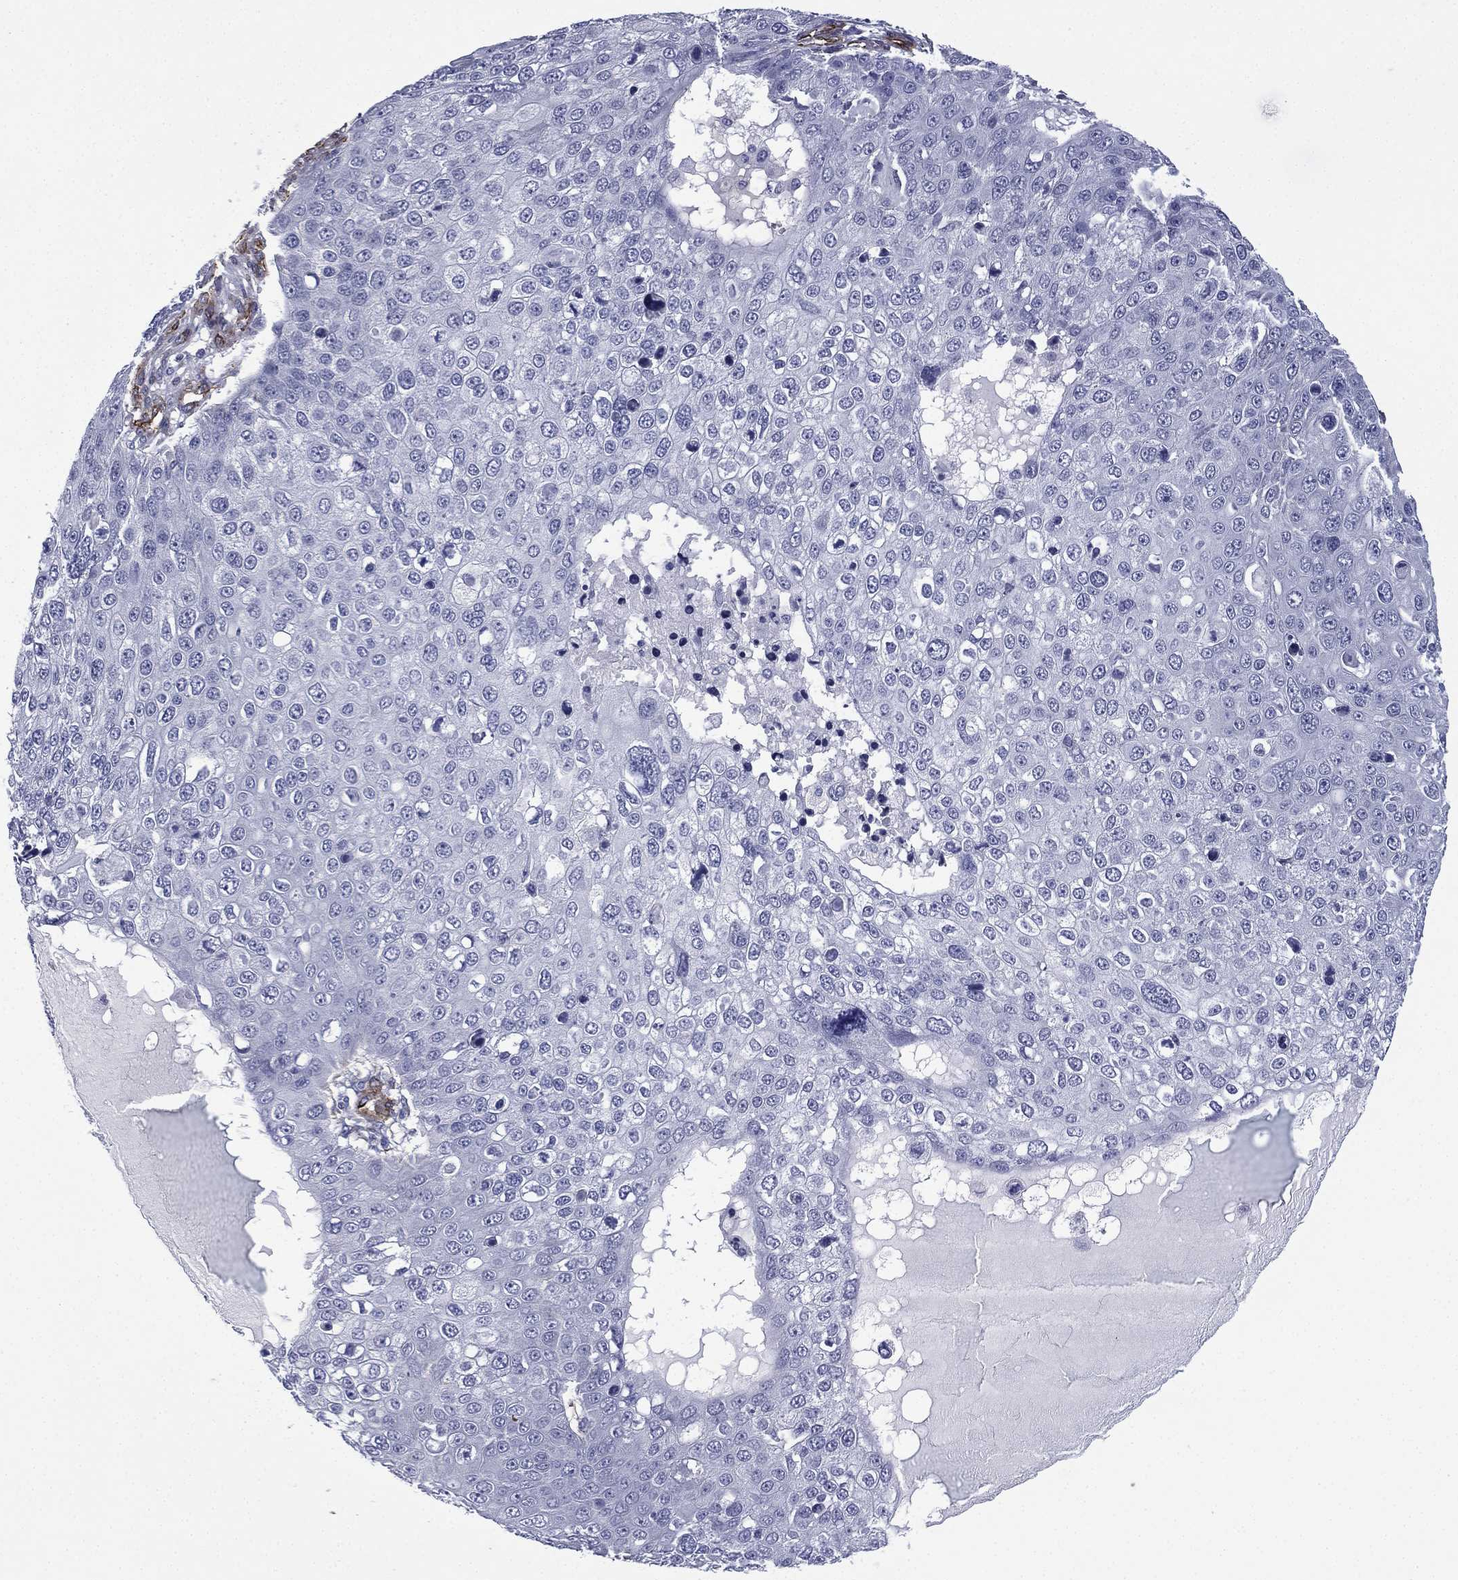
{"staining": {"intensity": "negative", "quantity": "none", "location": "none"}, "tissue": "skin cancer", "cell_type": "Tumor cells", "image_type": "cancer", "snomed": [{"axis": "morphology", "description": "Squamous cell carcinoma, NOS"}, {"axis": "topography", "description": "Skin"}], "caption": "A histopathology image of skin cancer (squamous cell carcinoma) stained for a protein displays no brown staining in tumor cells.", "gene": "CAVIN3", "patient": {"sex": "male", "age": 71}}